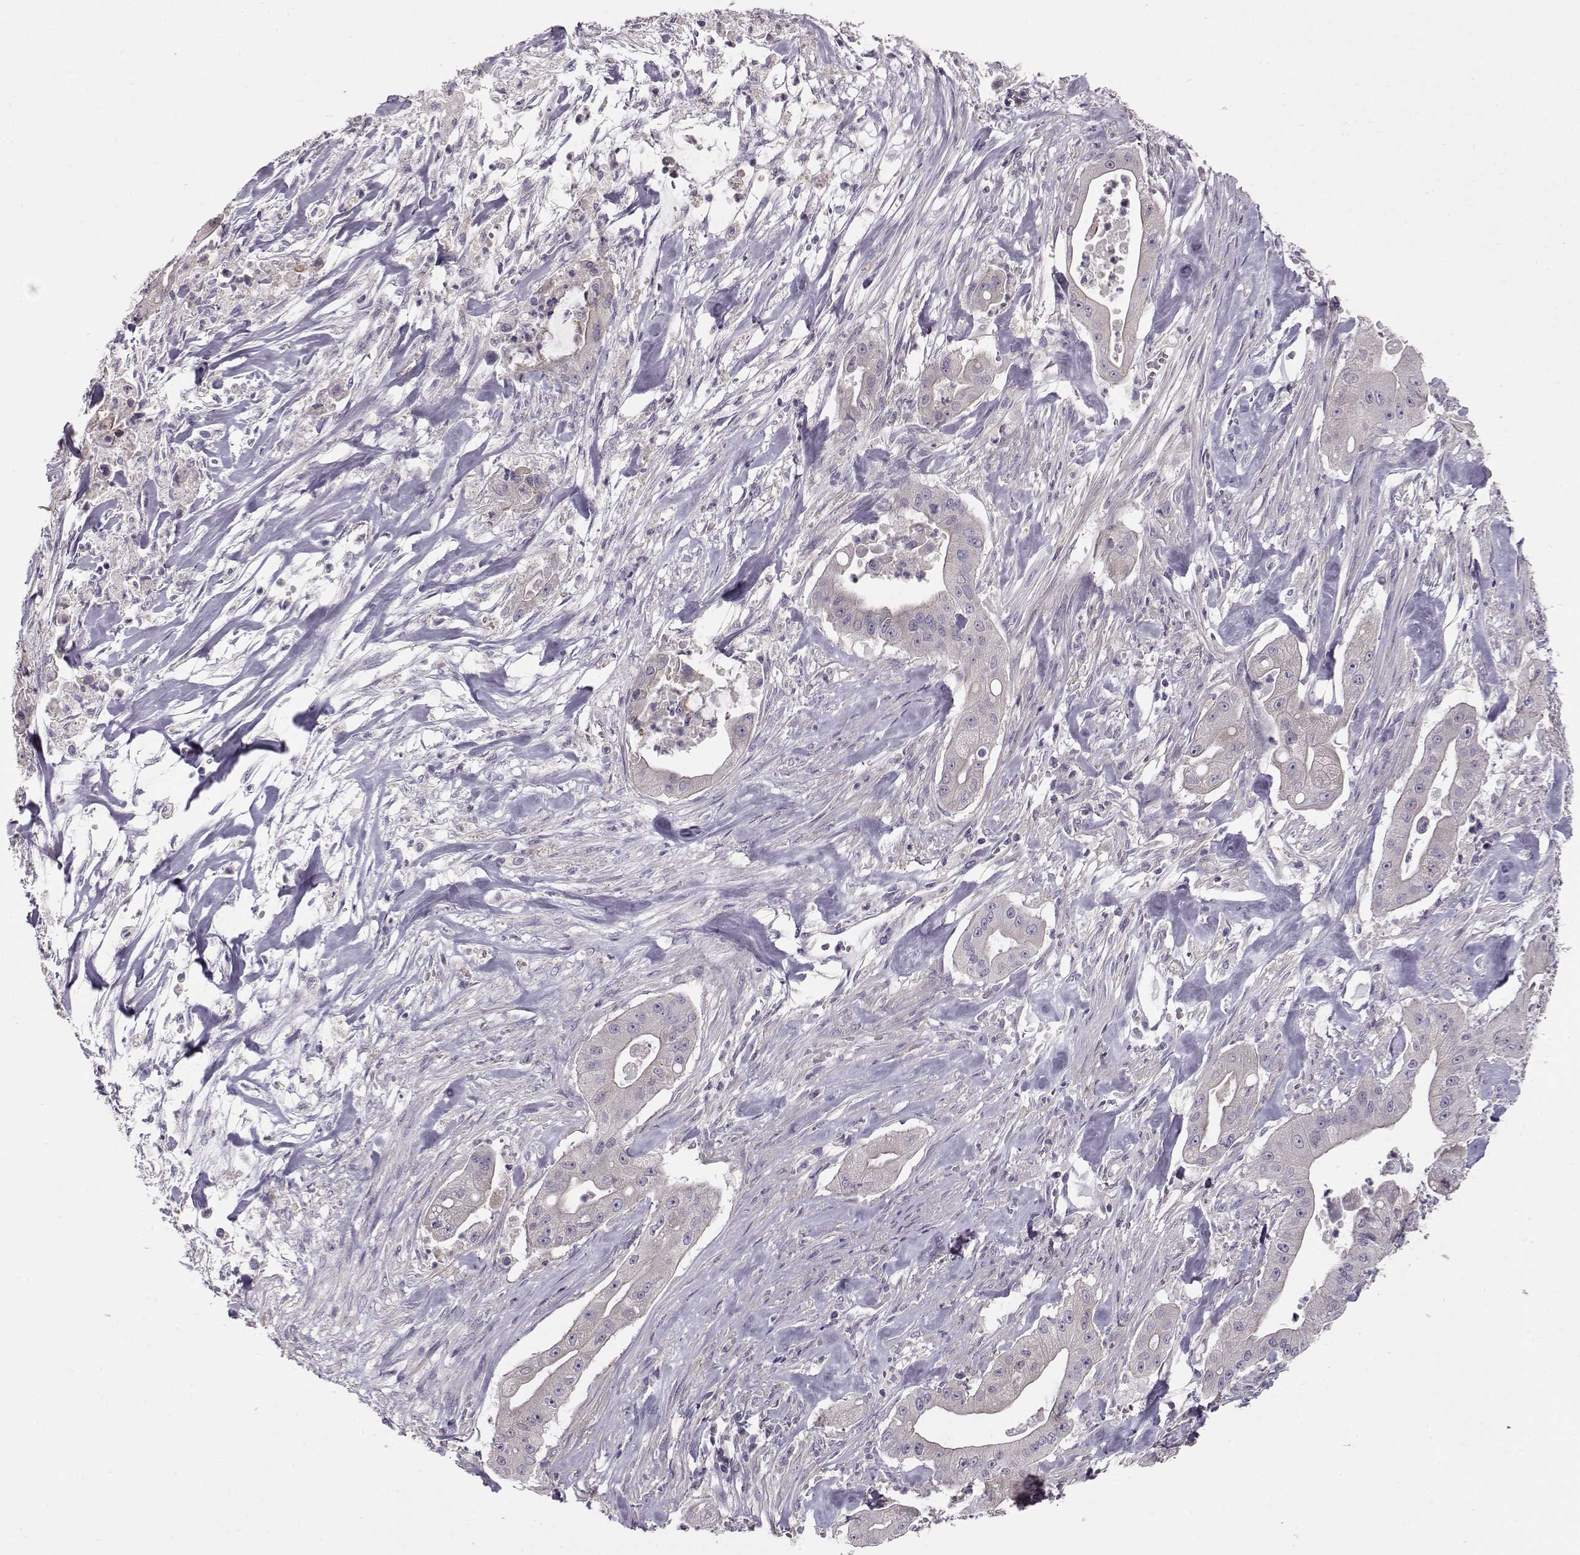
{"staining": {"intensity": "negative", "quantity": "none", "location": "none"}, "tissue": "pancreatic cancer", "cell_type": "Tumor cells", "image_type": "cancer", "snomed": [{"axis": "morphology", "description": "Normal tissue, NOS"}, {"axis": "morphology", "description": "Inflammation, NOS"}, {"axis": "morphology", "description": "Adenocarcinoma, NOS"}, {"axis": "topography", "description": "Pancreas"}], "caption": "DAB immunohistochemical staining of human pancreatic cancer (adenocarcinoma) exhibits no significant staining in tumor cells. (Brightfield microscopy of DAB (3,3'-diaminobenzidine) IHC at high magnification).", "gene": "GRK1", "patient": {"sex": "male", "age": 57}}